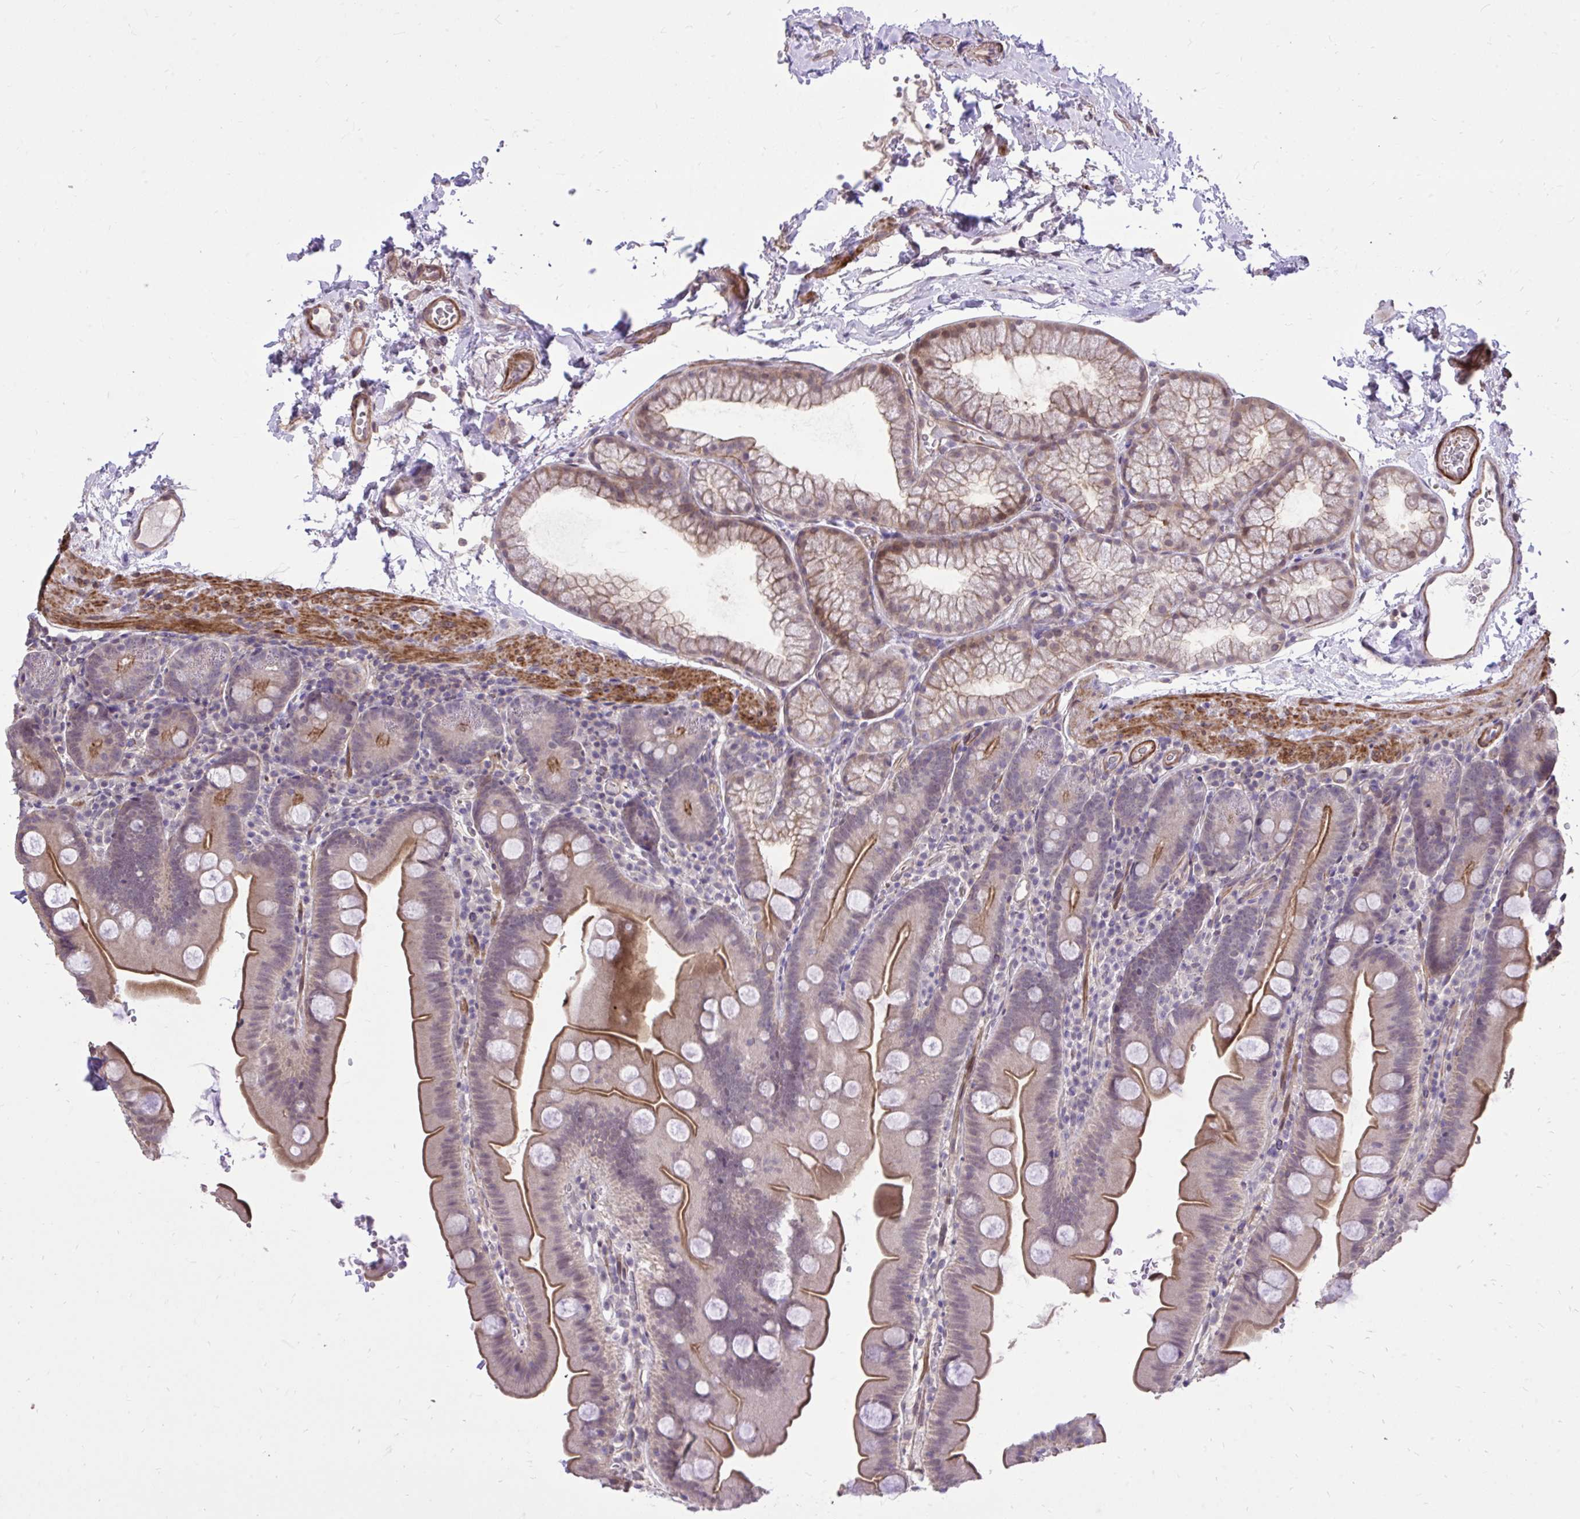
{"staining": {"intensity": "moderate", "quantity": ">75%", "location": "cytoplasmic/membranous"}, "tissue": "small intestine", "cell_type": "Glandular cells", "image_type": "normal", "snomed": [{"axis": "morphology", "description": "Normal tissue, NOS"}, {"axis": "topography", "description": "Small intestine"}], "caption": "Brown immunohistochemical staining in normal small intestine reveals moderate cytoplasmic/membranous positivity in about >75% of glandular cells.", "gene": "IGFL2", "patient": {"sex": "female", "age": 68}}